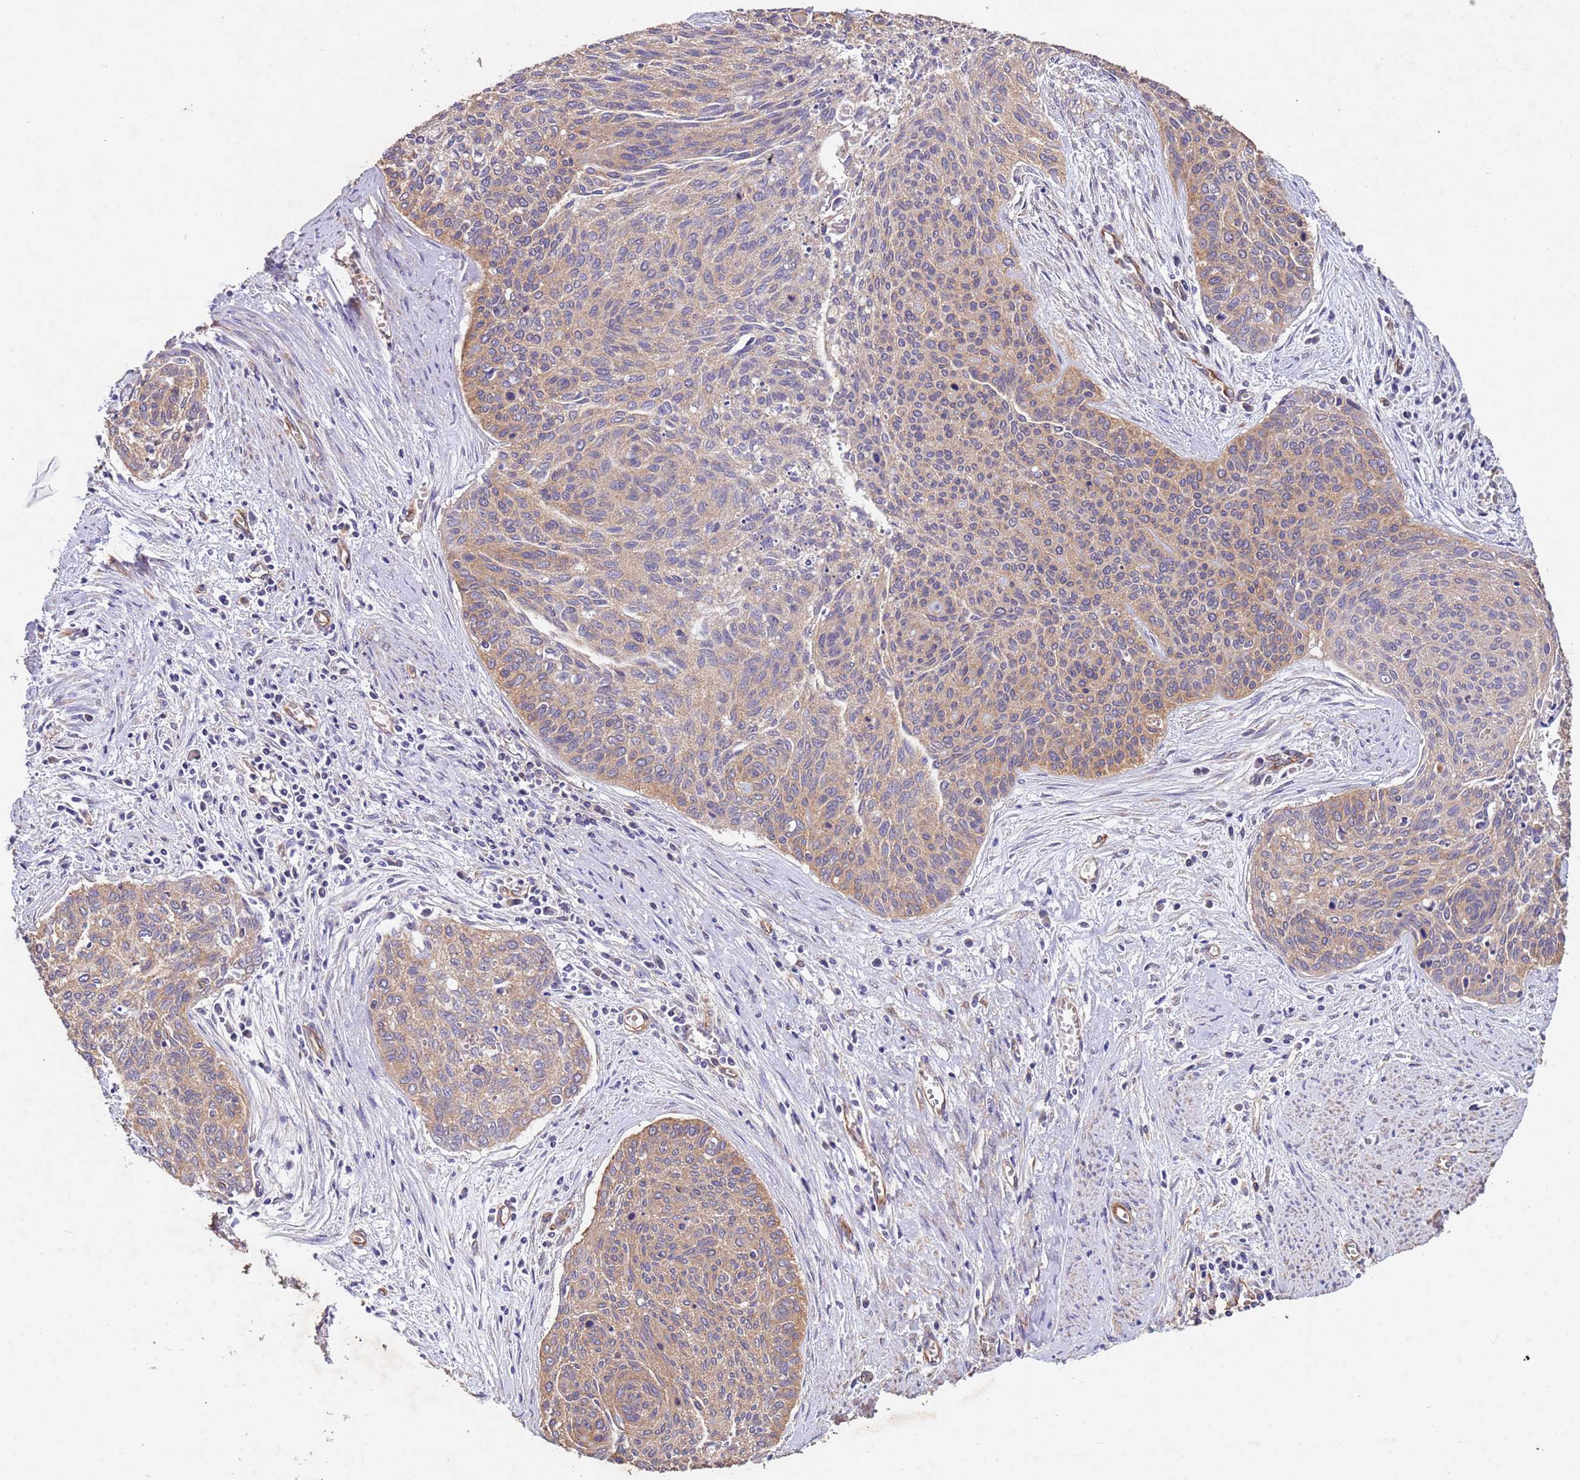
{"staining": {"intensity": "weak", "quantity": ">75%", "location": "cytoplasmic/membranous"}, "tissue": "cervical cancer", "cell_type": "Tumor cells", "image_type": "cancer", "snomed": [{"axis": "morphology", "description": "Squamous cell carcinoma, NOS"}, {"axis": "topography", "description": "Cervix"}], "caption": "This is an image of immunohistochemistry staining of cervical squamous cell carcinoma, which shows weak positivity in the cytoplasmic/membranous of tumor cells.", "gene": "MTX3", "patient": {"sex": "female", "age": 55}}